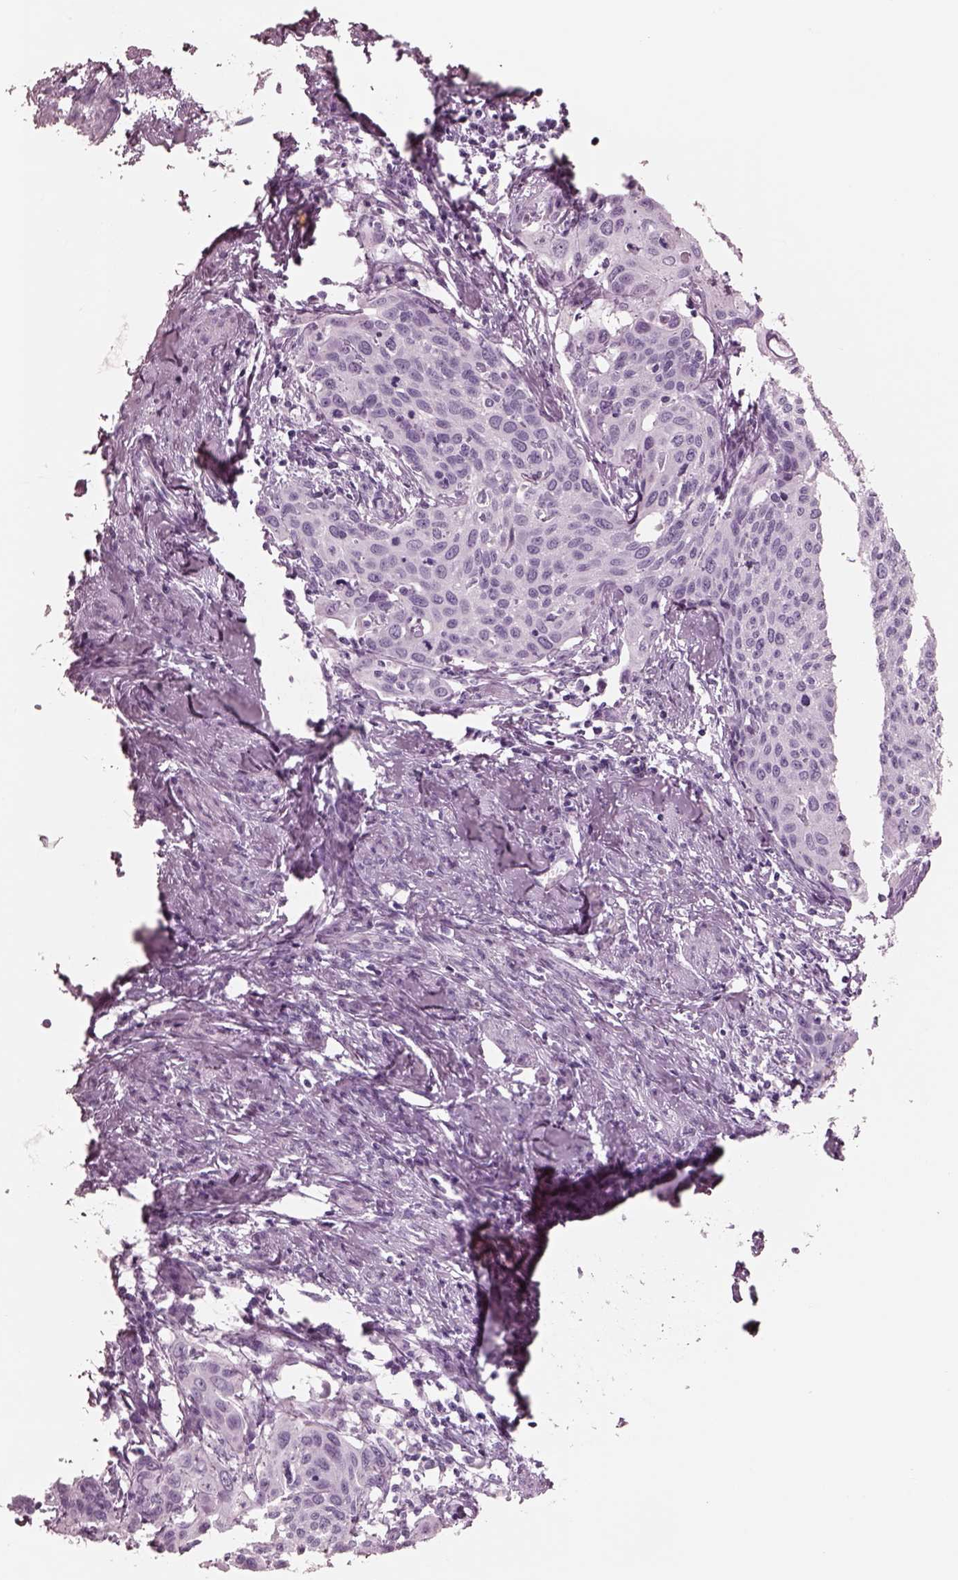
{"staining": {"intensity": "negative", "quantity": "none", "location": "none"}, "tissue": "cervical cancer", "cell_type": "Tumor cells", "image_type": "cancer", "snomed": [{"axis": "morphology", "description": "Squamous cell carcinoma, NOS"}, {"axis": "topography", "description": "Cervix"}], "caption": "The immunohistochemistry (IHC) photomicrograph has no significant positivity in tumor cells of cervical cancer tissue. Nuclei are stained in blue.", "gene": "ELANE", "patient": {"sex": "female", "age": 62}}